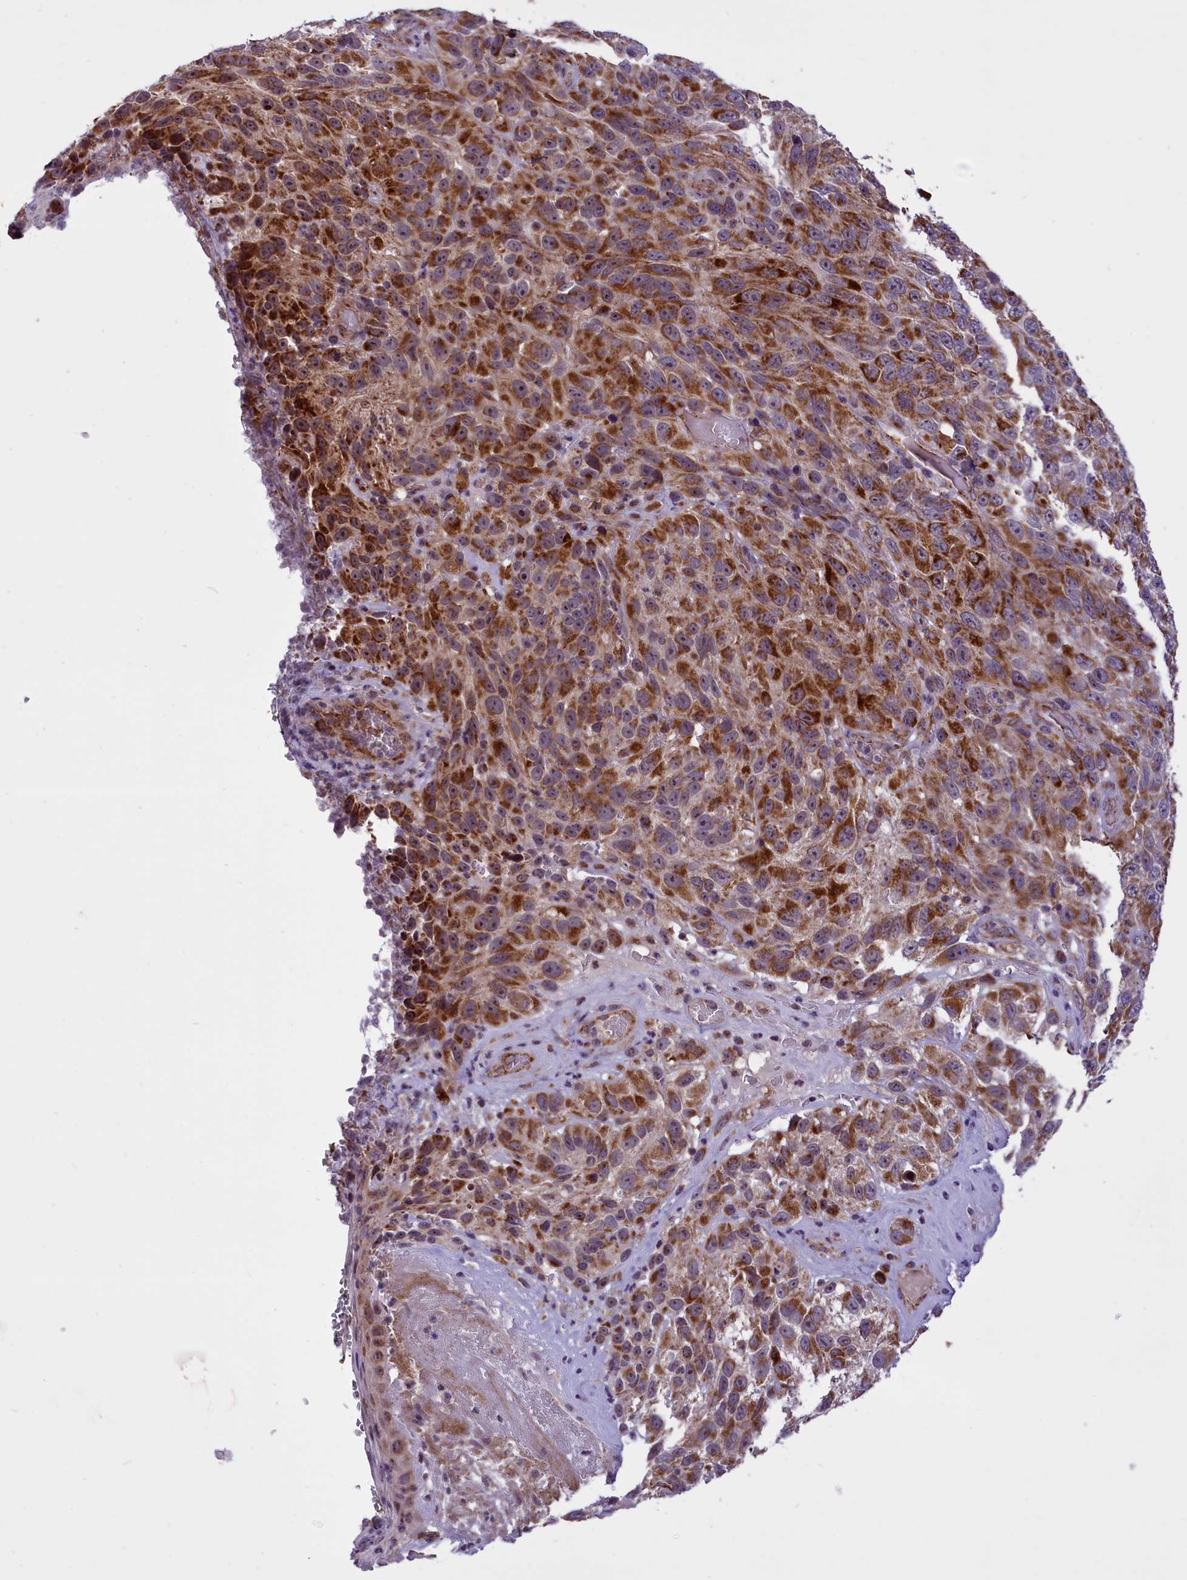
{"staining": {"intensity": "strong", "quantity": ">75%", "location": "cytoplasmic/membranous"}, "tissue": "melanoma", "cell_type": "Tumor cells", "image_type": "cancer", "snomed": [{"axis": "morphology", "description": "Malignant melanoma, NOS"}, {"axis": "topography", "description": "Skin"}], "caption": "Immunohistochemistry (DAB) staining of melanoma demonstrates strong cytoplasmic/membranous protein staining in about >75% of tumor cells. (DAB = brown stain, brightfield microscopy at high magnification).", "gene": "NDUFS5", "patient": {"sex": "female", "age": 96}}